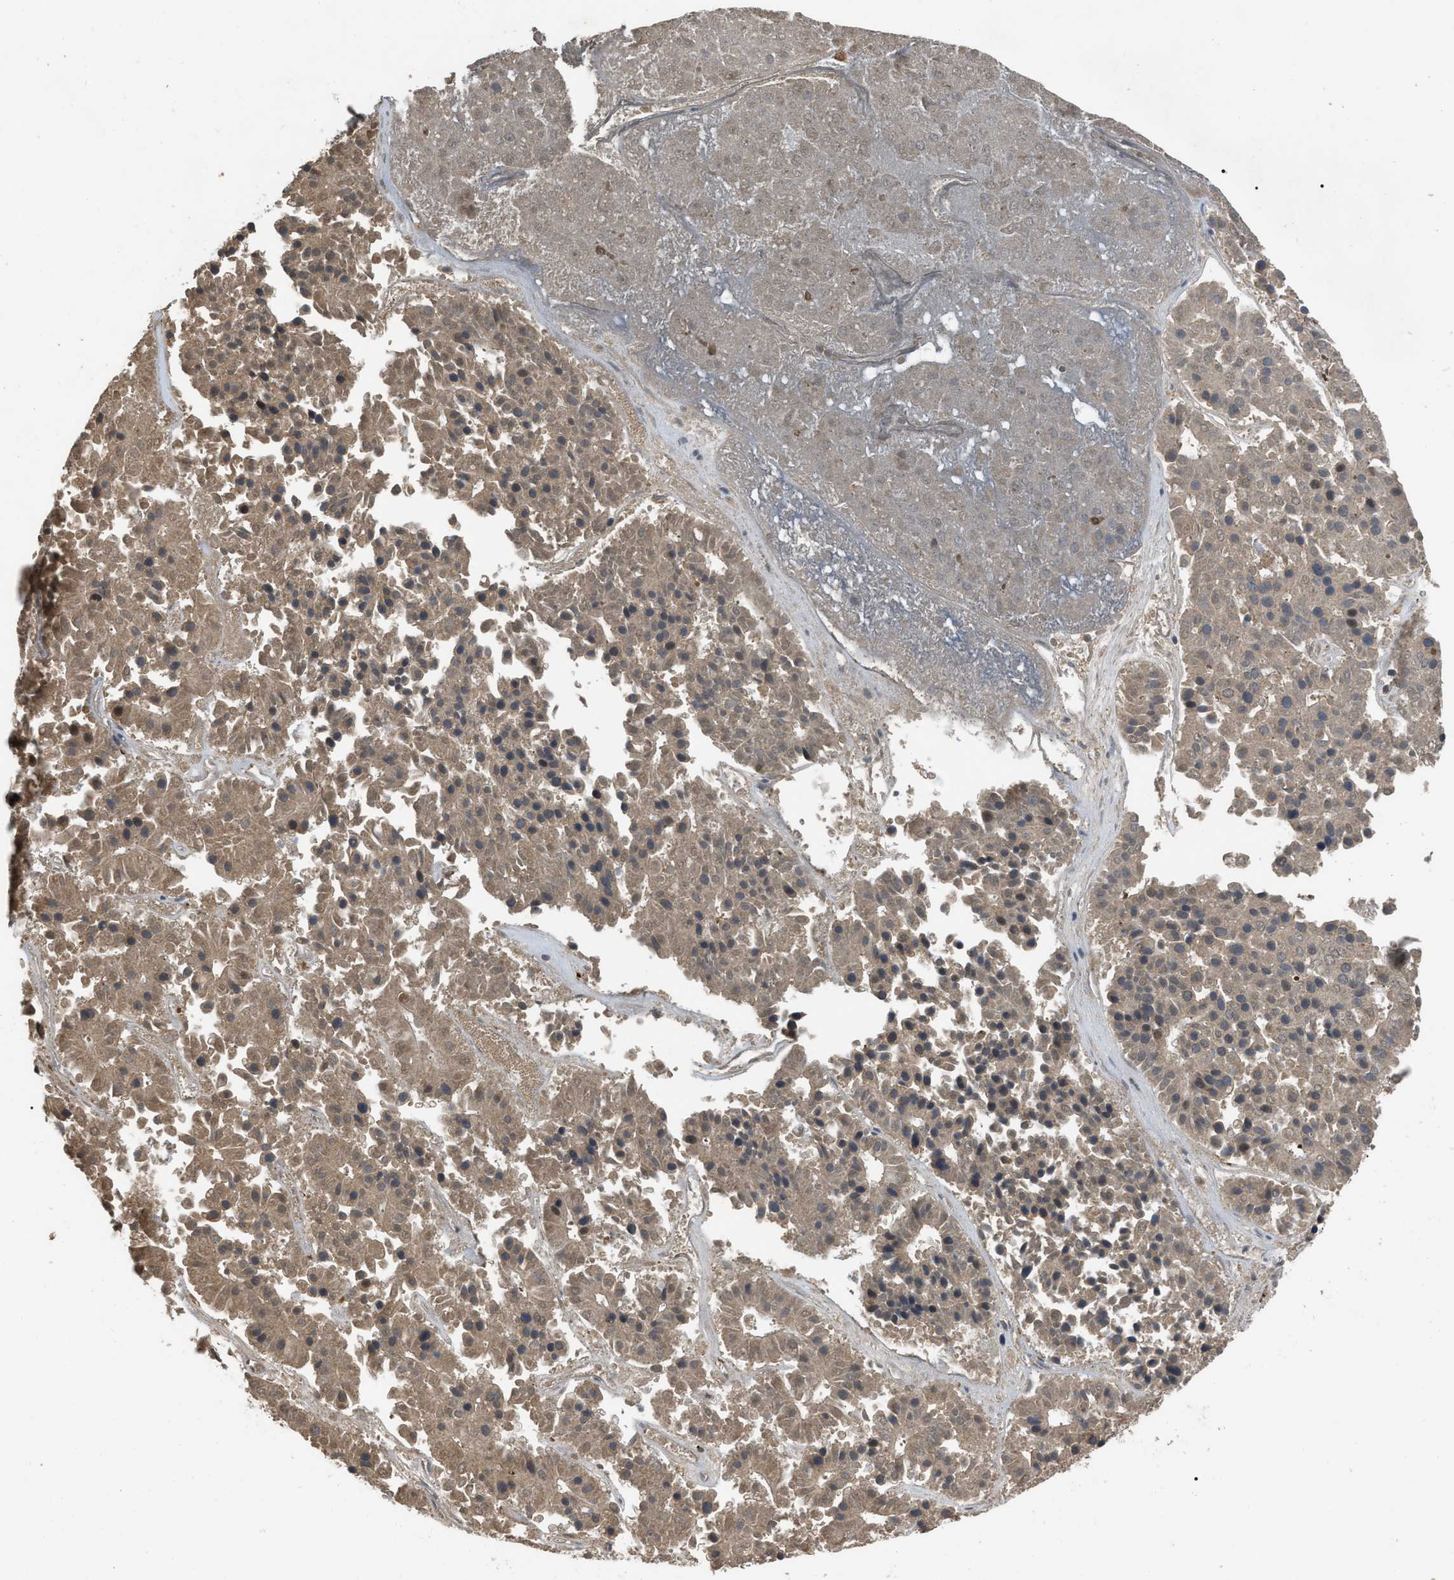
{"staining": {"intensity": "weak", "quantity": "25%-75%", "location": "cytoplasmic/membranous"}, "tissue": "pancreatic cancer", "cell_type": "Tumor cells", "image_type": "cancer", "snomed": [{"axis": "morphology", "description": "Adenocarcinoma, NOS"}, {"axis": "topography", "description": "Pancreas"}], "caption": "Brown immunohistochemical staining in human adenocarcinoma (pancreatic) displays weak cytoplasmic/membranous positivity in about 25%-75% of tumor cells.", "gene": "PPWD1", "patient": {"sex": "male", "age": 50}}